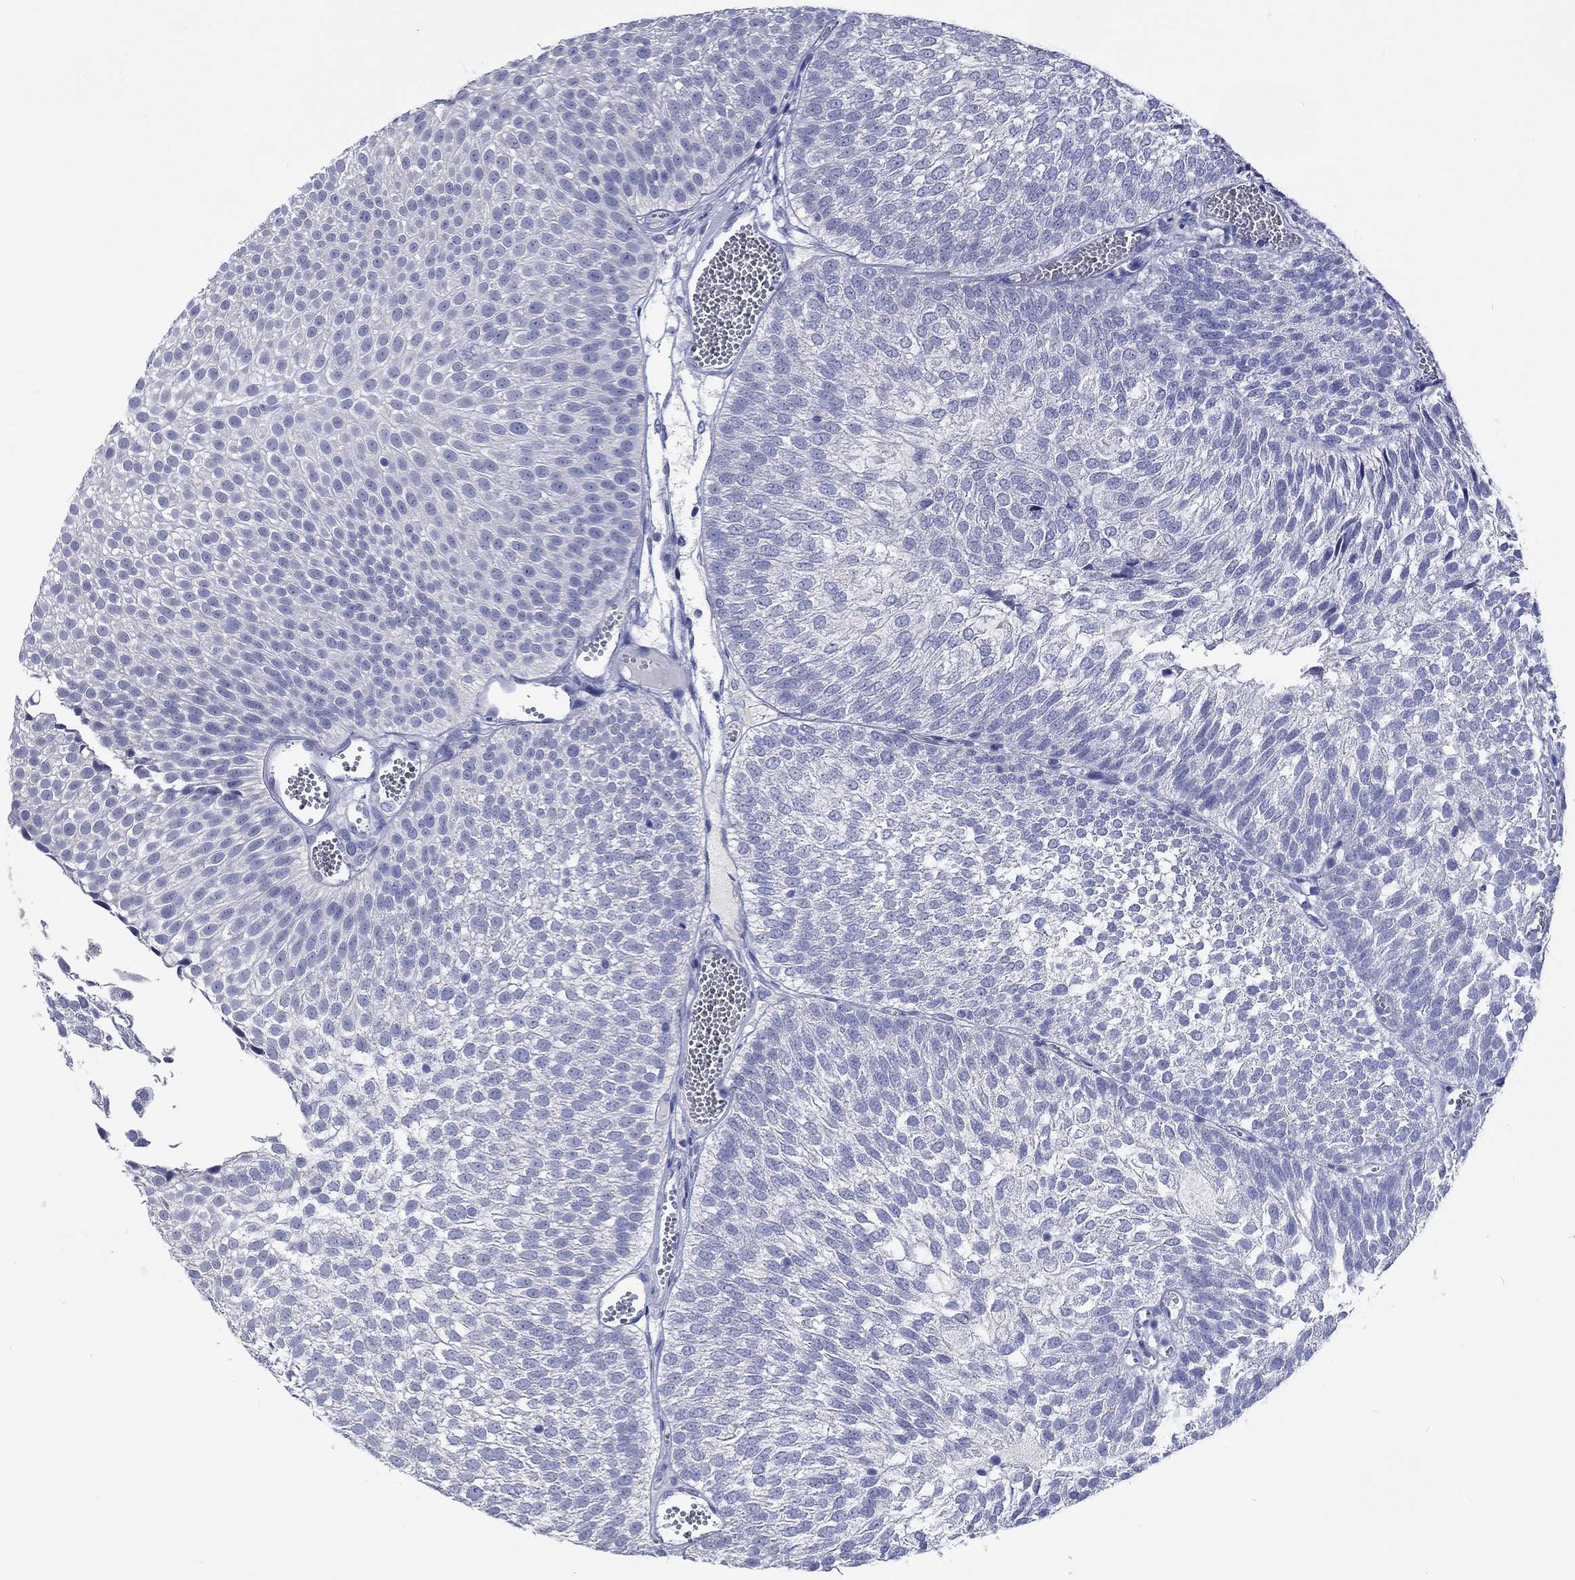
{"staining": {"intensity": "negative", "quantity": "none", "location": "none"}, "tissue": "urothelial cancer", "cell_type": "Tumor cells", "image_type": "cancer", "snomed": [{"axis": "morphology", "description": "Urothelial carcinoma, Low grade"}, {"axis": "topography", "description": "Urinary bladder"}], "caption": "Immunohistochemical staining of human urothelial carcinoma (low-grade) reveals no significant expression in tumor cells.", "gene": "TOMM20L", "patient": {"sex": "male", "age": 52}}